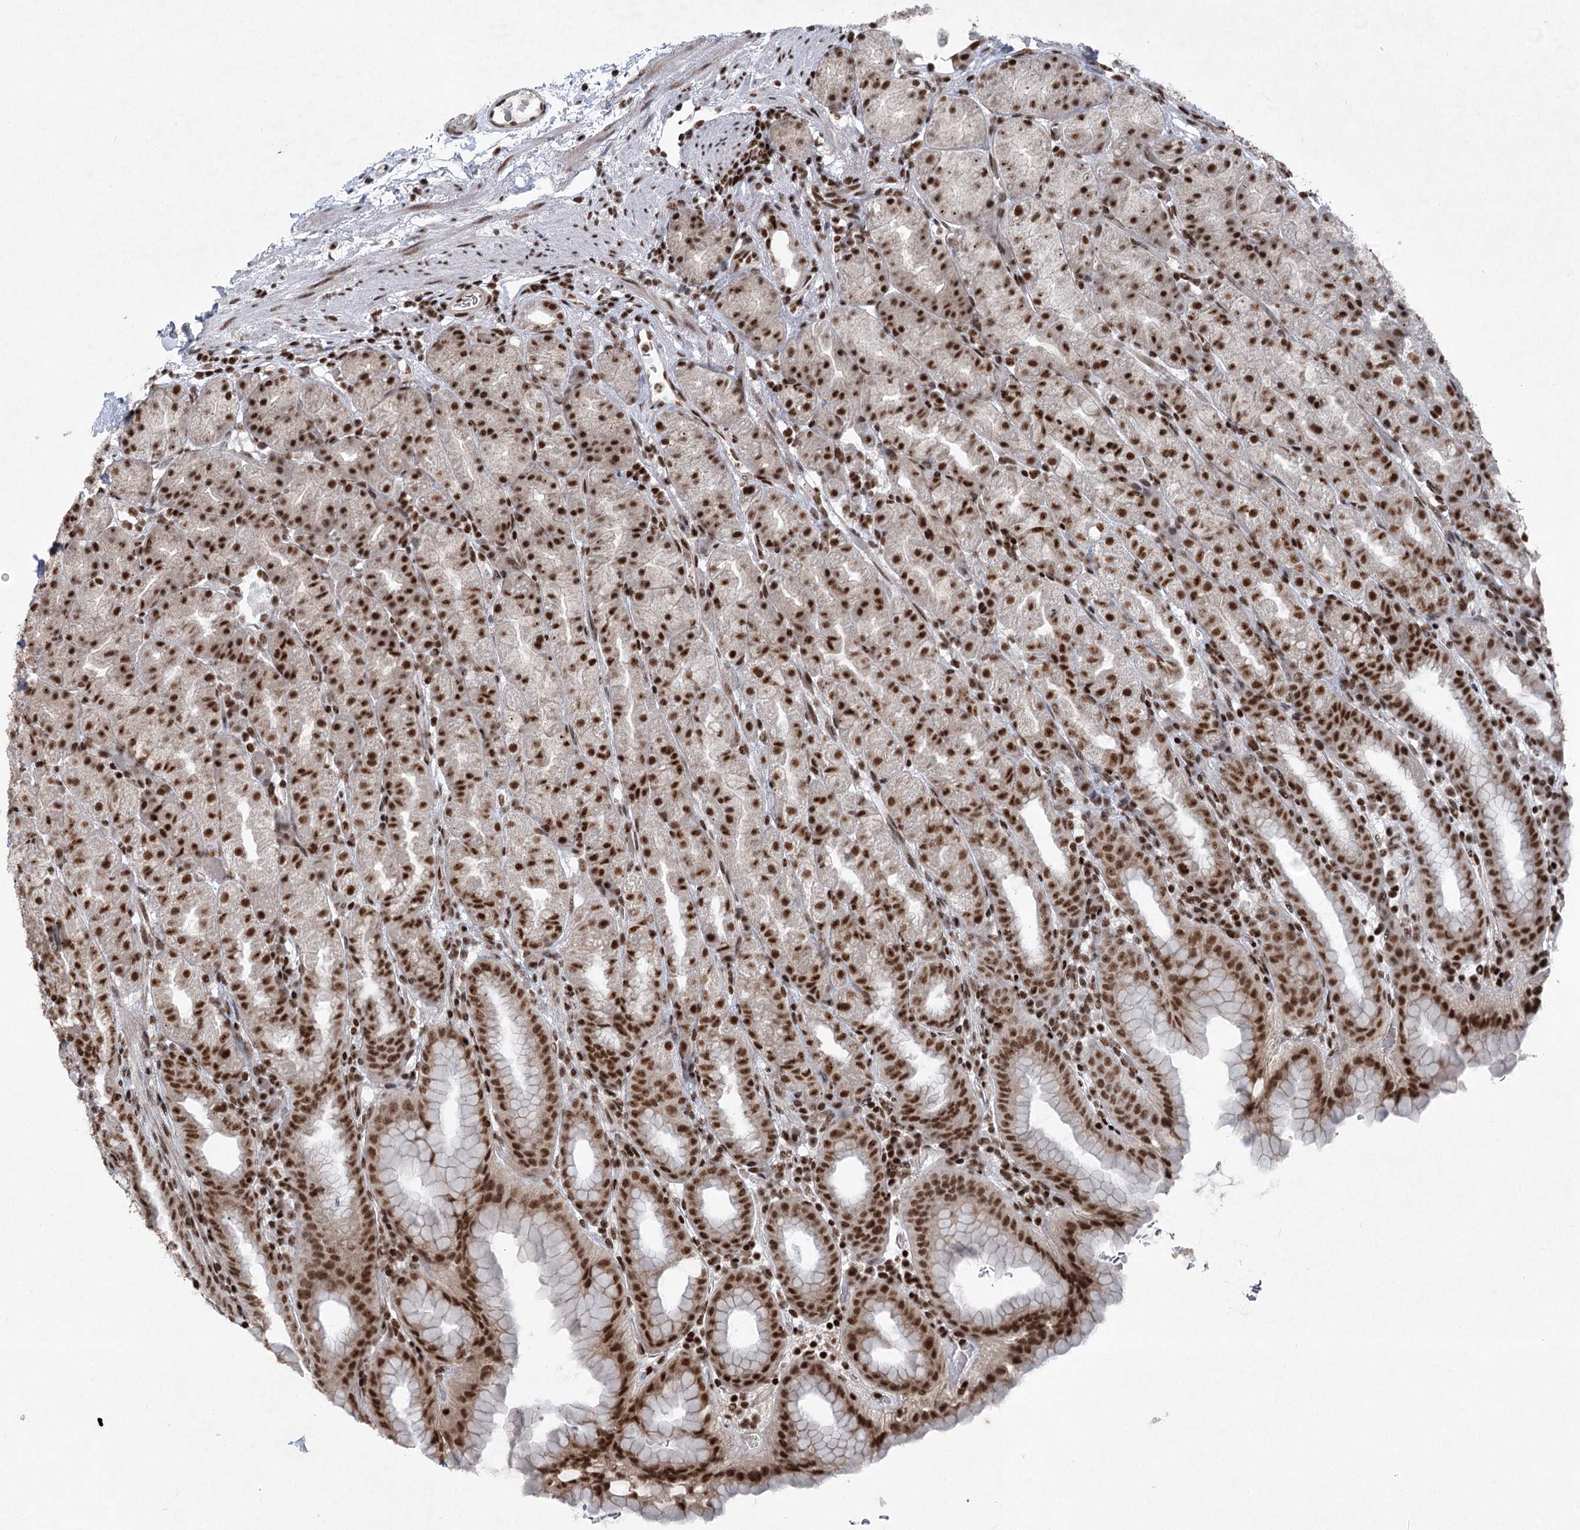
{"staining": {"intensity": "strong", "quantity": ">75%", "location": "cytoplasmic/membranous,nuclear"}, "tissue": "stomach", "cell_type": "Glandular cells", "image_type": "normal", "snomed": [{"axis": "morphology", "description": "Normal tissue, NOS"}, {"axis": "topography", "description": "Stomach, upper"}], "caption": "This micrograph shows immunohistochemistry staining of normal human stomach, with high strong cytoplasmic/membranous,nuclear positivity in about >75% of glandular cells.", "gene": "CGGBP1", "patient": {"sex": "male", "age": 68}}